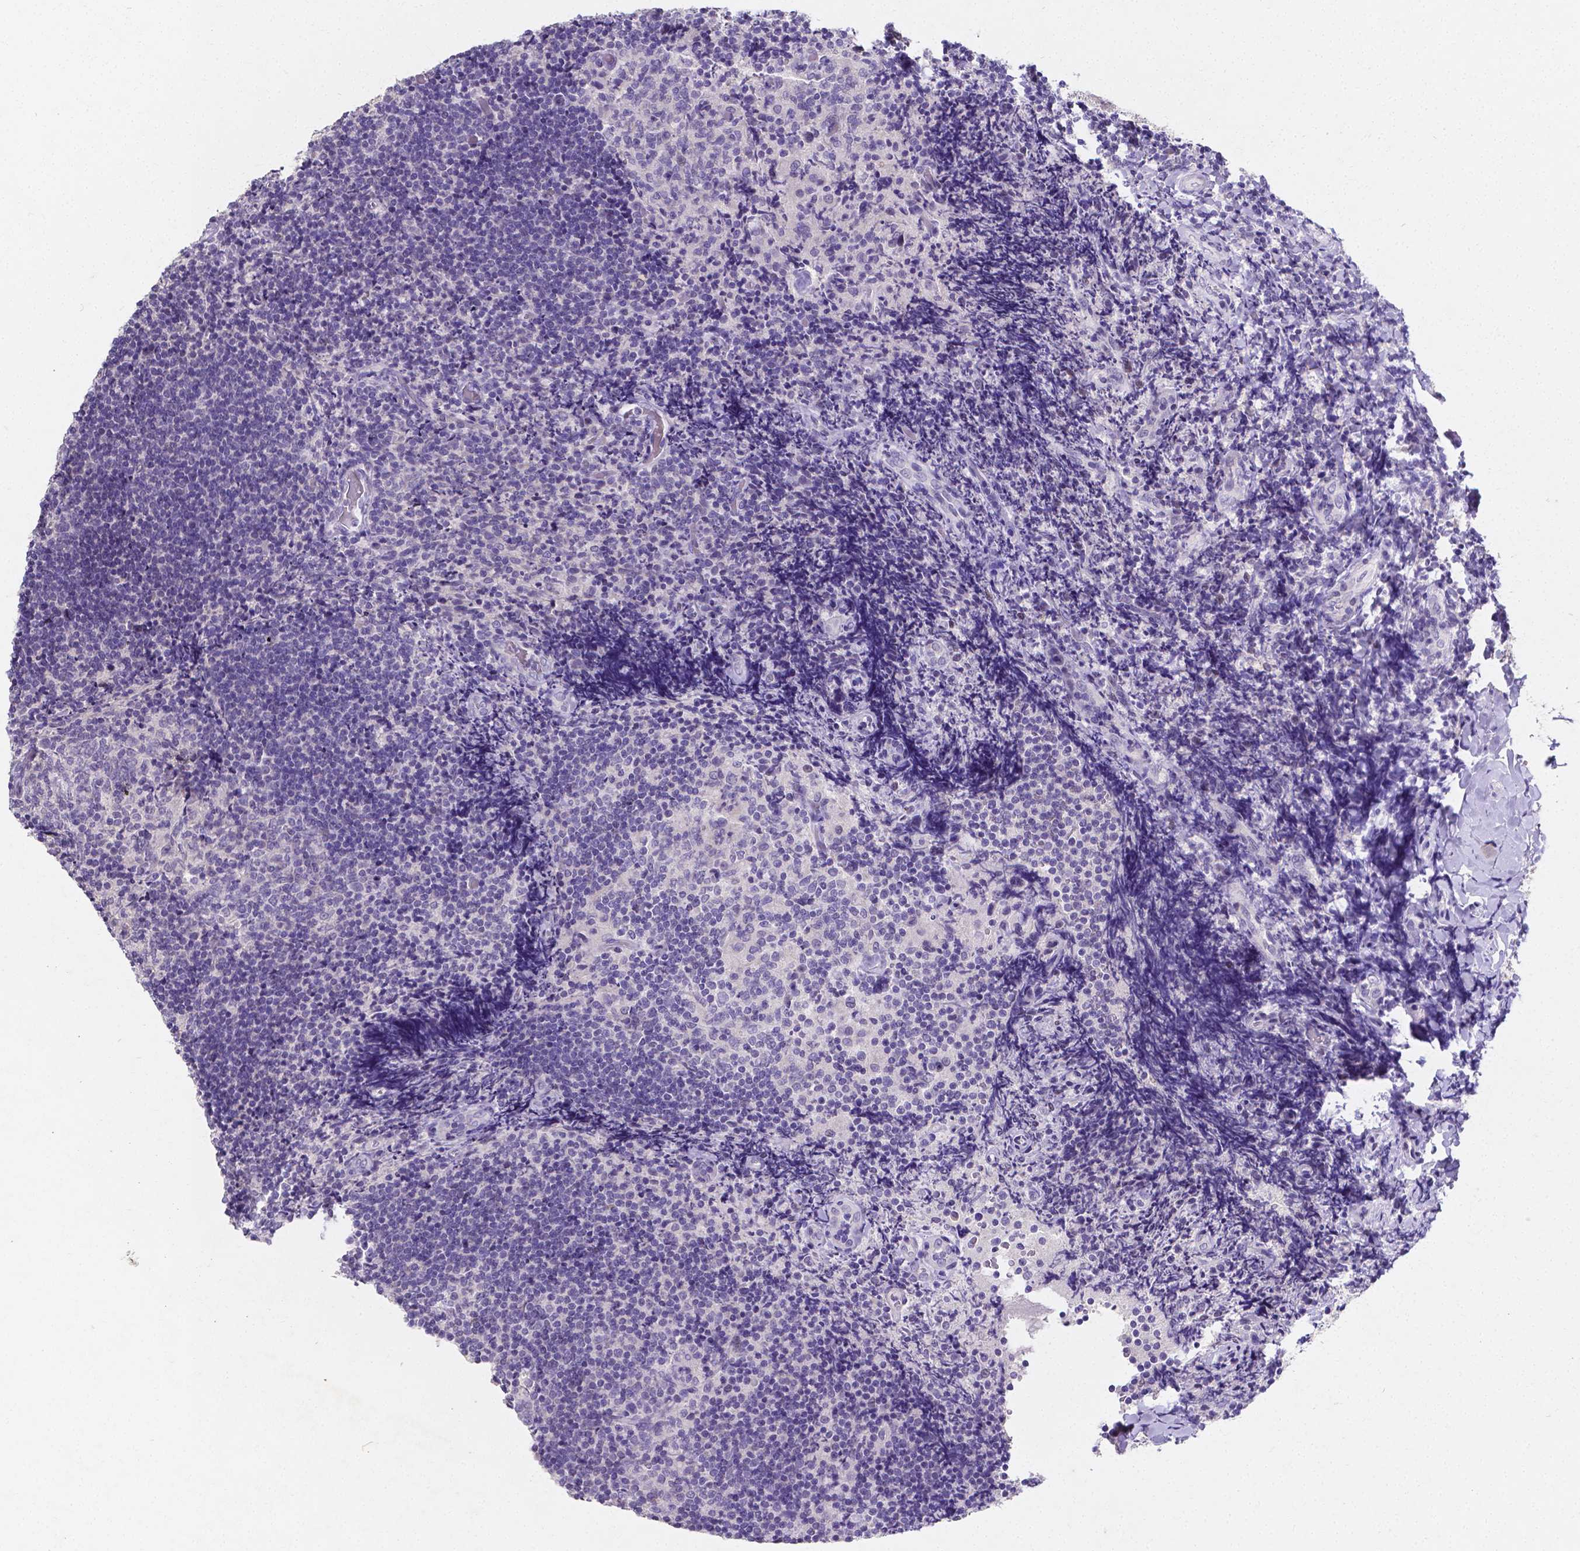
{"staining": {"intensity": "negative", "quantity": "none", "location": "none"}, "tissue": "tonsil", "cell_type": "Germinal center cells", "image_type": "normal", "snomed": [{"axis": "morphology", "description": "Normal tissue, NOS"}, {"axis": "topography", "description": "Tonsil"}], "caption": "IHC micrograph of normal tonsil stained for a protein (brown), which exhibits no staining in germinal center cells. (DAB IHC visualized using brightfield microscopy, high magnification).", "gene": "SATB2", "patient": {"sex": "female", "age": 10}}